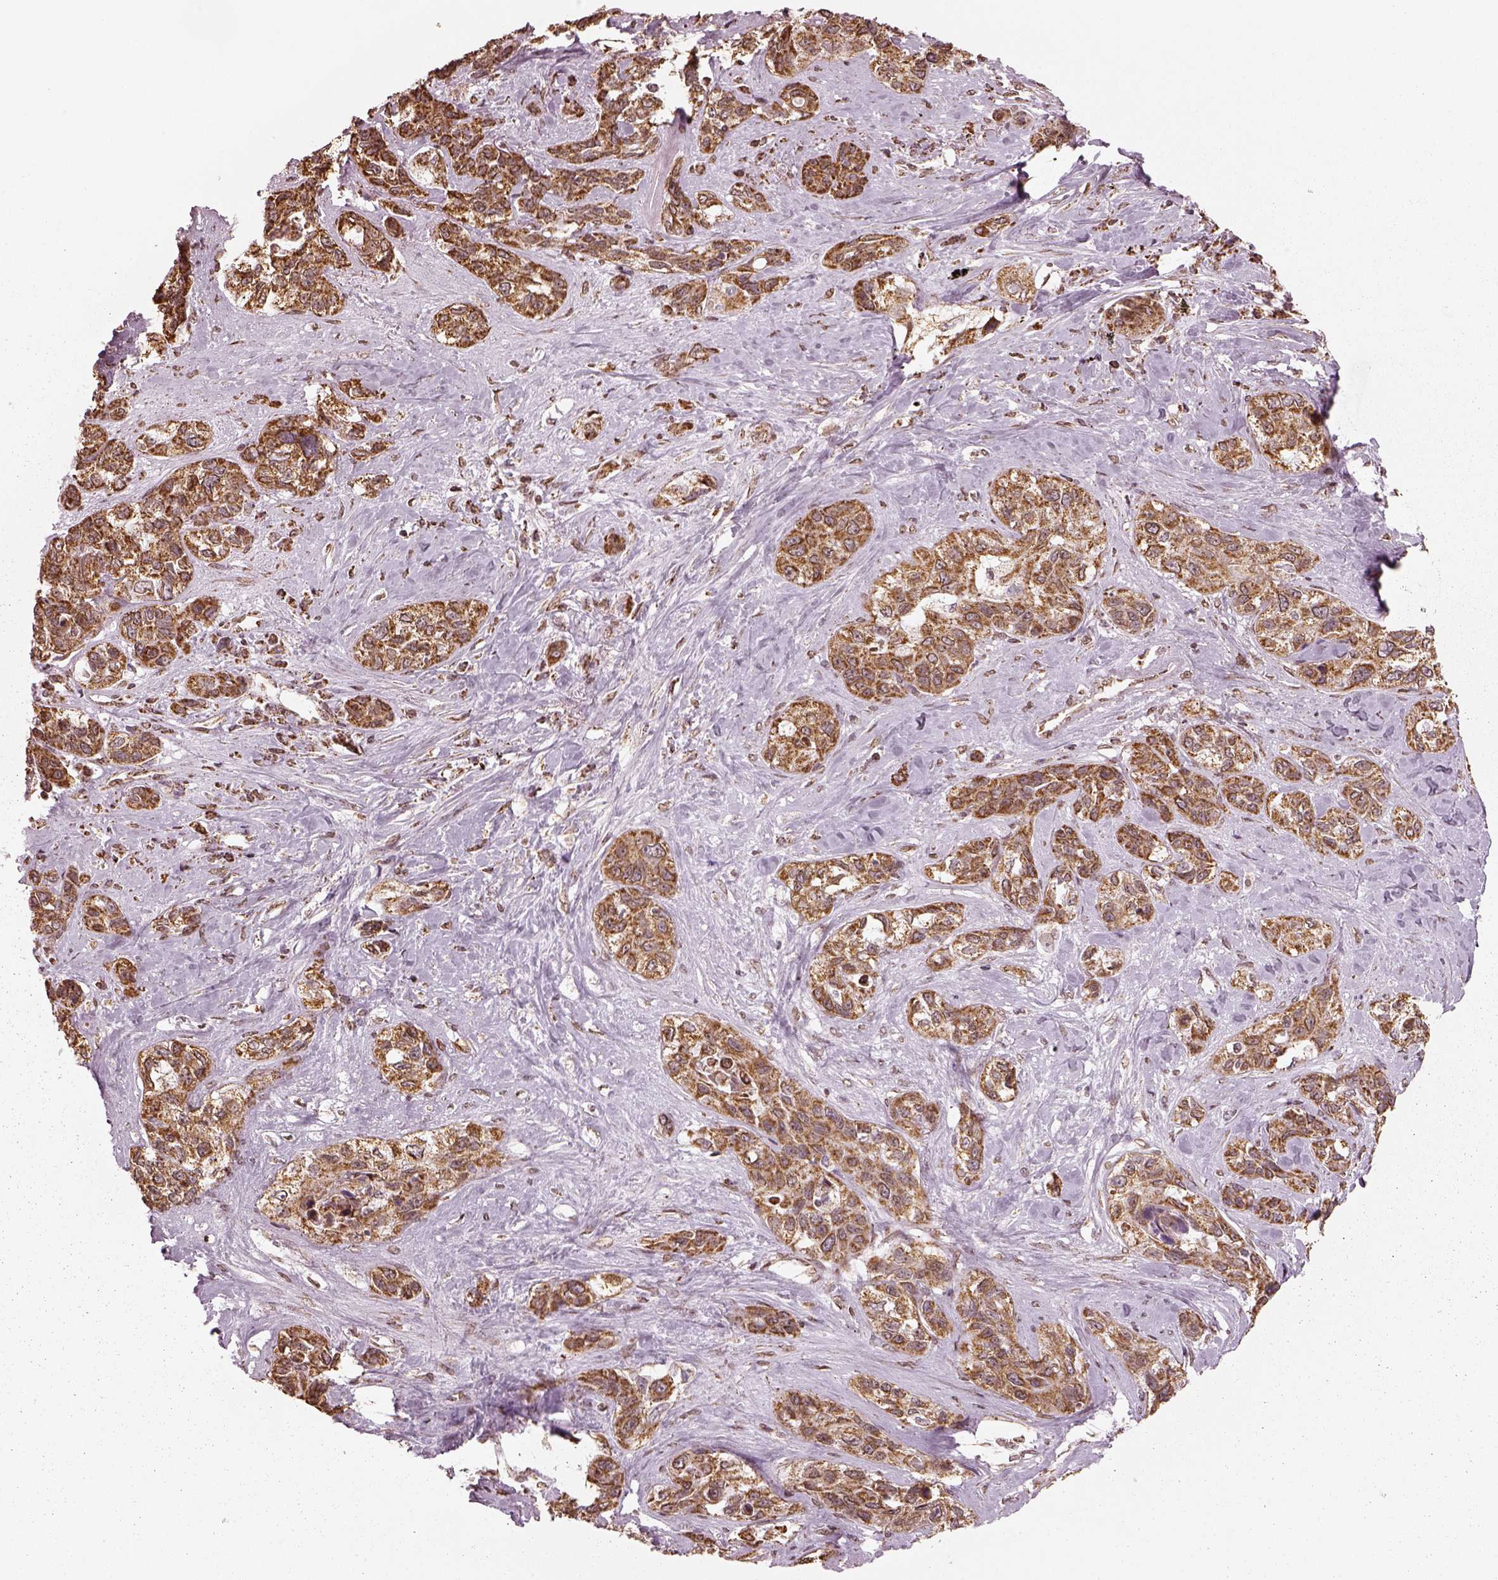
{"staining": {"intensity": "strong", "quantity": ">75%", "location": "cytoplasmic/membranous"}, "tissue": "lung cancer", "cell_type": "Tumor cells", "image_type": "cancer", "snomed": [{"axis": "morphology", "description": "Squamous cell carcinoma, NOS"}, {"axis": "topography", "description": "Lung"}], "caption": "Human lung cancer (squamous cell carcinoma) stained with a protein marker demonstrates strong staining in tumor cells.", "gene": "ACOT2", "patient": {"sex": "female", "age": 70}}